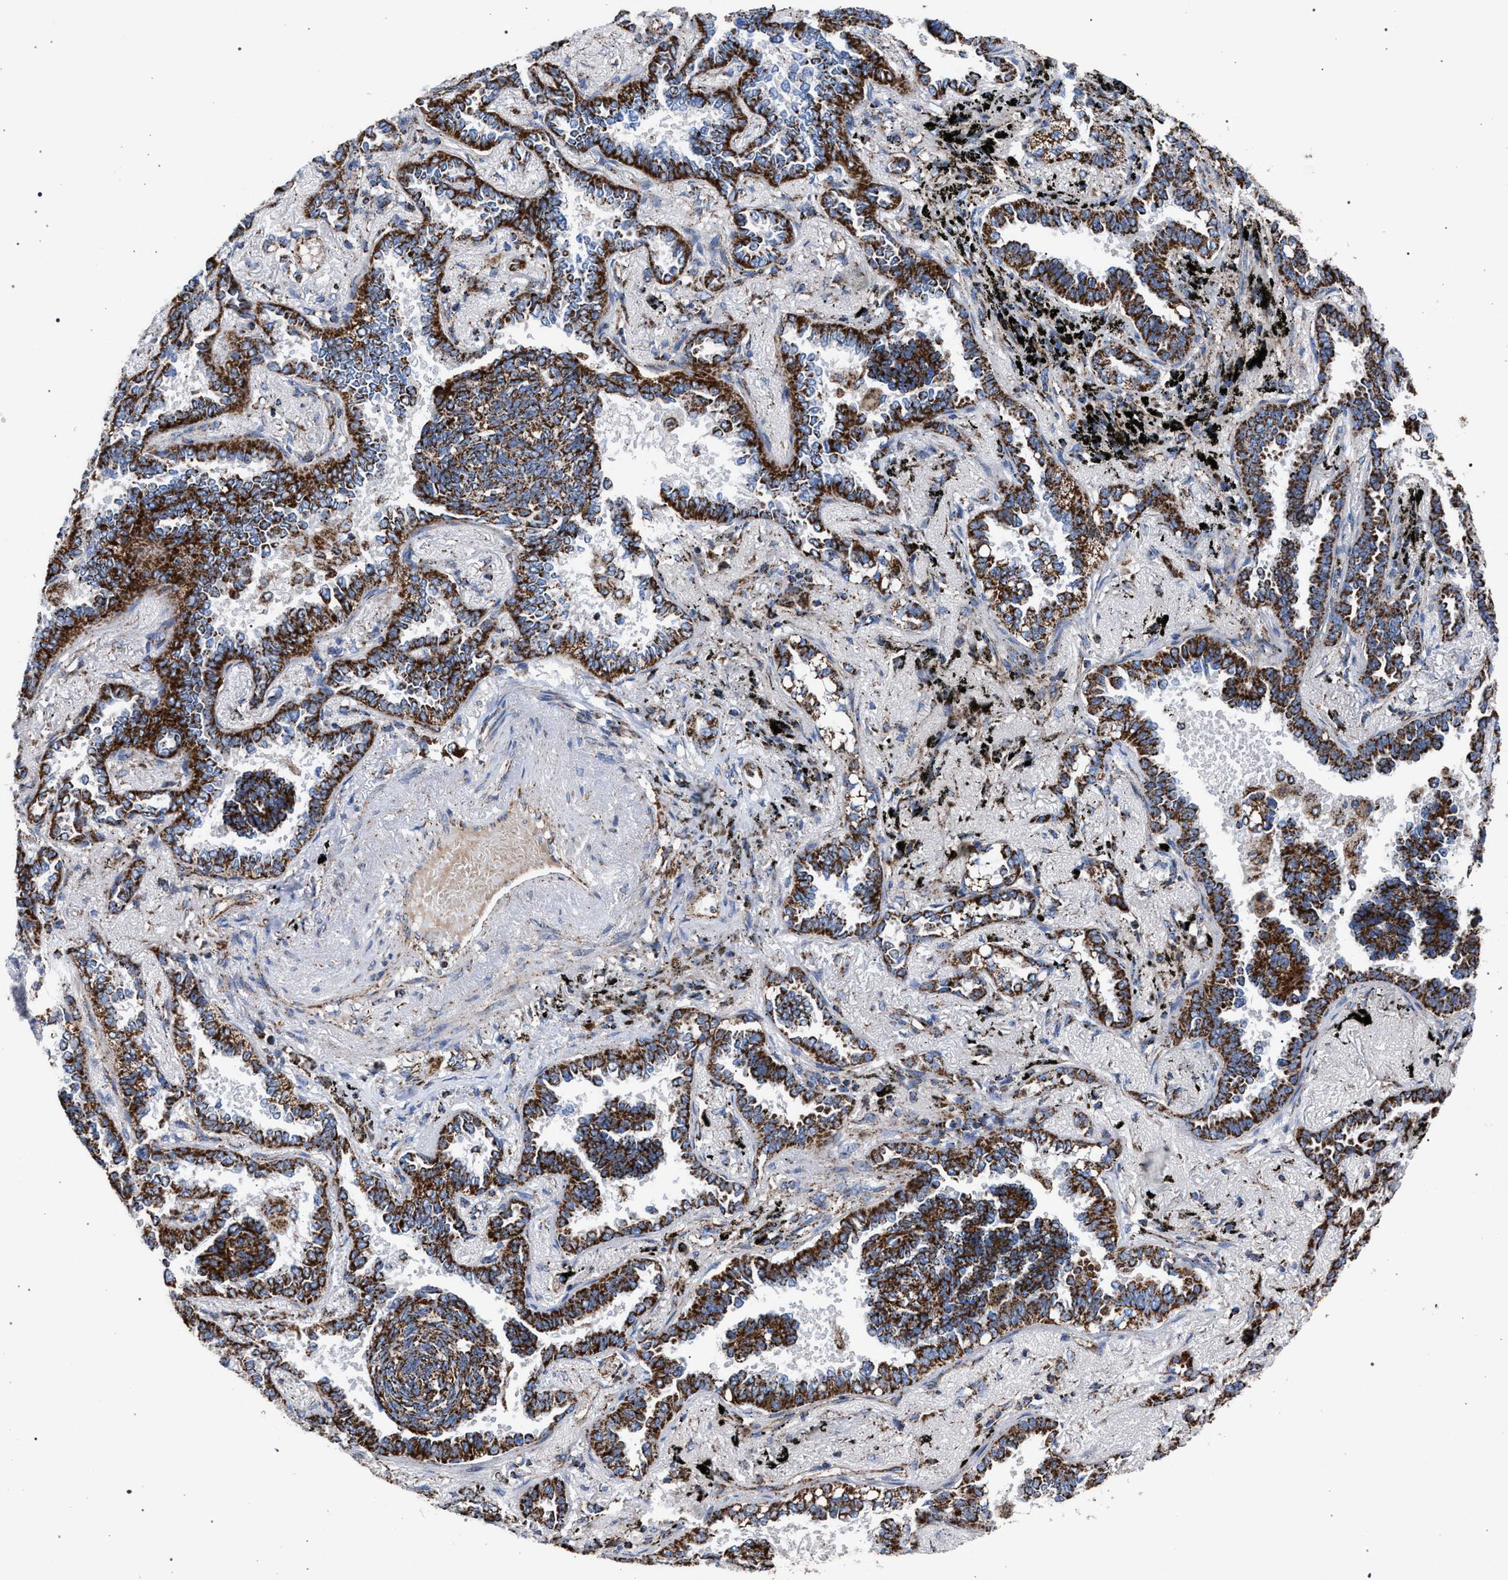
{"staining": {"intensity": "strong", "quantity": ">75%", "location": "cytoplasmic/membranous"}, "tissue": "lung cancer", "cell_type": "Tumor cells", "image_type": "cancer", "snomed": [{"axis": "morphology", "description": "Adenocarcinoma, NOS"}, {"axis": "topography", "description": "Lung"}], "caption": "Immunohistochemistry (DAB (3,3'-diaminobenzidine)) staining of human adenocarcinoma (lung) displays strong cytoplasmic/membranous protein staining in approximately >75% of tumor cells.", "gene": "VPS13A", "patient": {"sex": "male", "age": 59}}